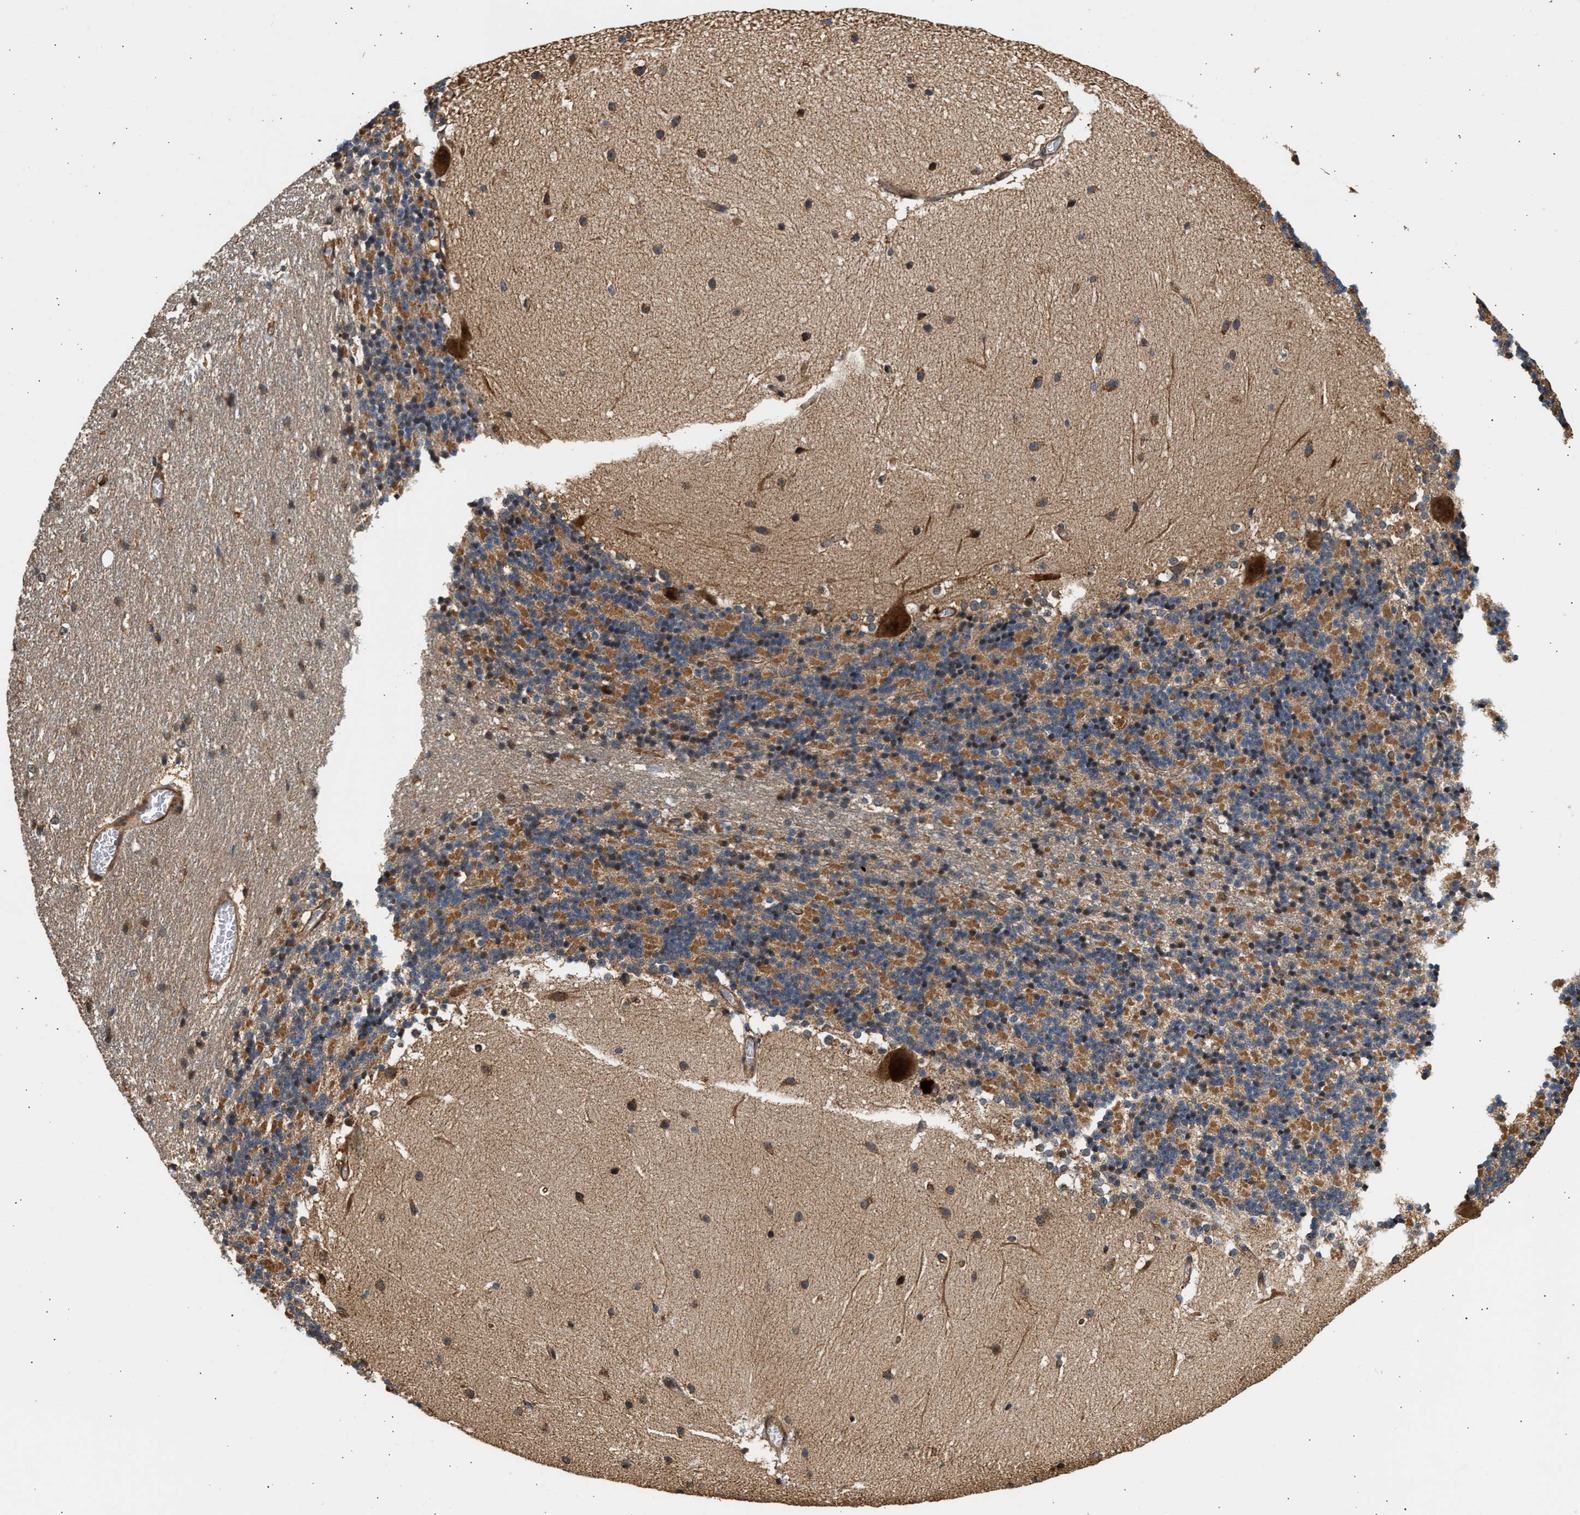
{"staining": {"intensity": "weak", "quantity": "25%-75%", "location": "cytoplasmic/membranous"}, "tissue": "cerebellum", "cell_type": "Cells in granular layer", "image_type": "normal", "snomed": [{"axis": "morphology", "description": "Normal tissue, NOS"}, {"axis": "topography", "description": "Cerebellum"}], "caption": "Immunohistochemical staining of unremarkable cerebellum exhibits low levels of weak cytoplasmic/membranous staining in approximately 25%-75% of cells in granular layer.", "gene": "DUSP14", "patient": {"sex": "female", "age": 19}}